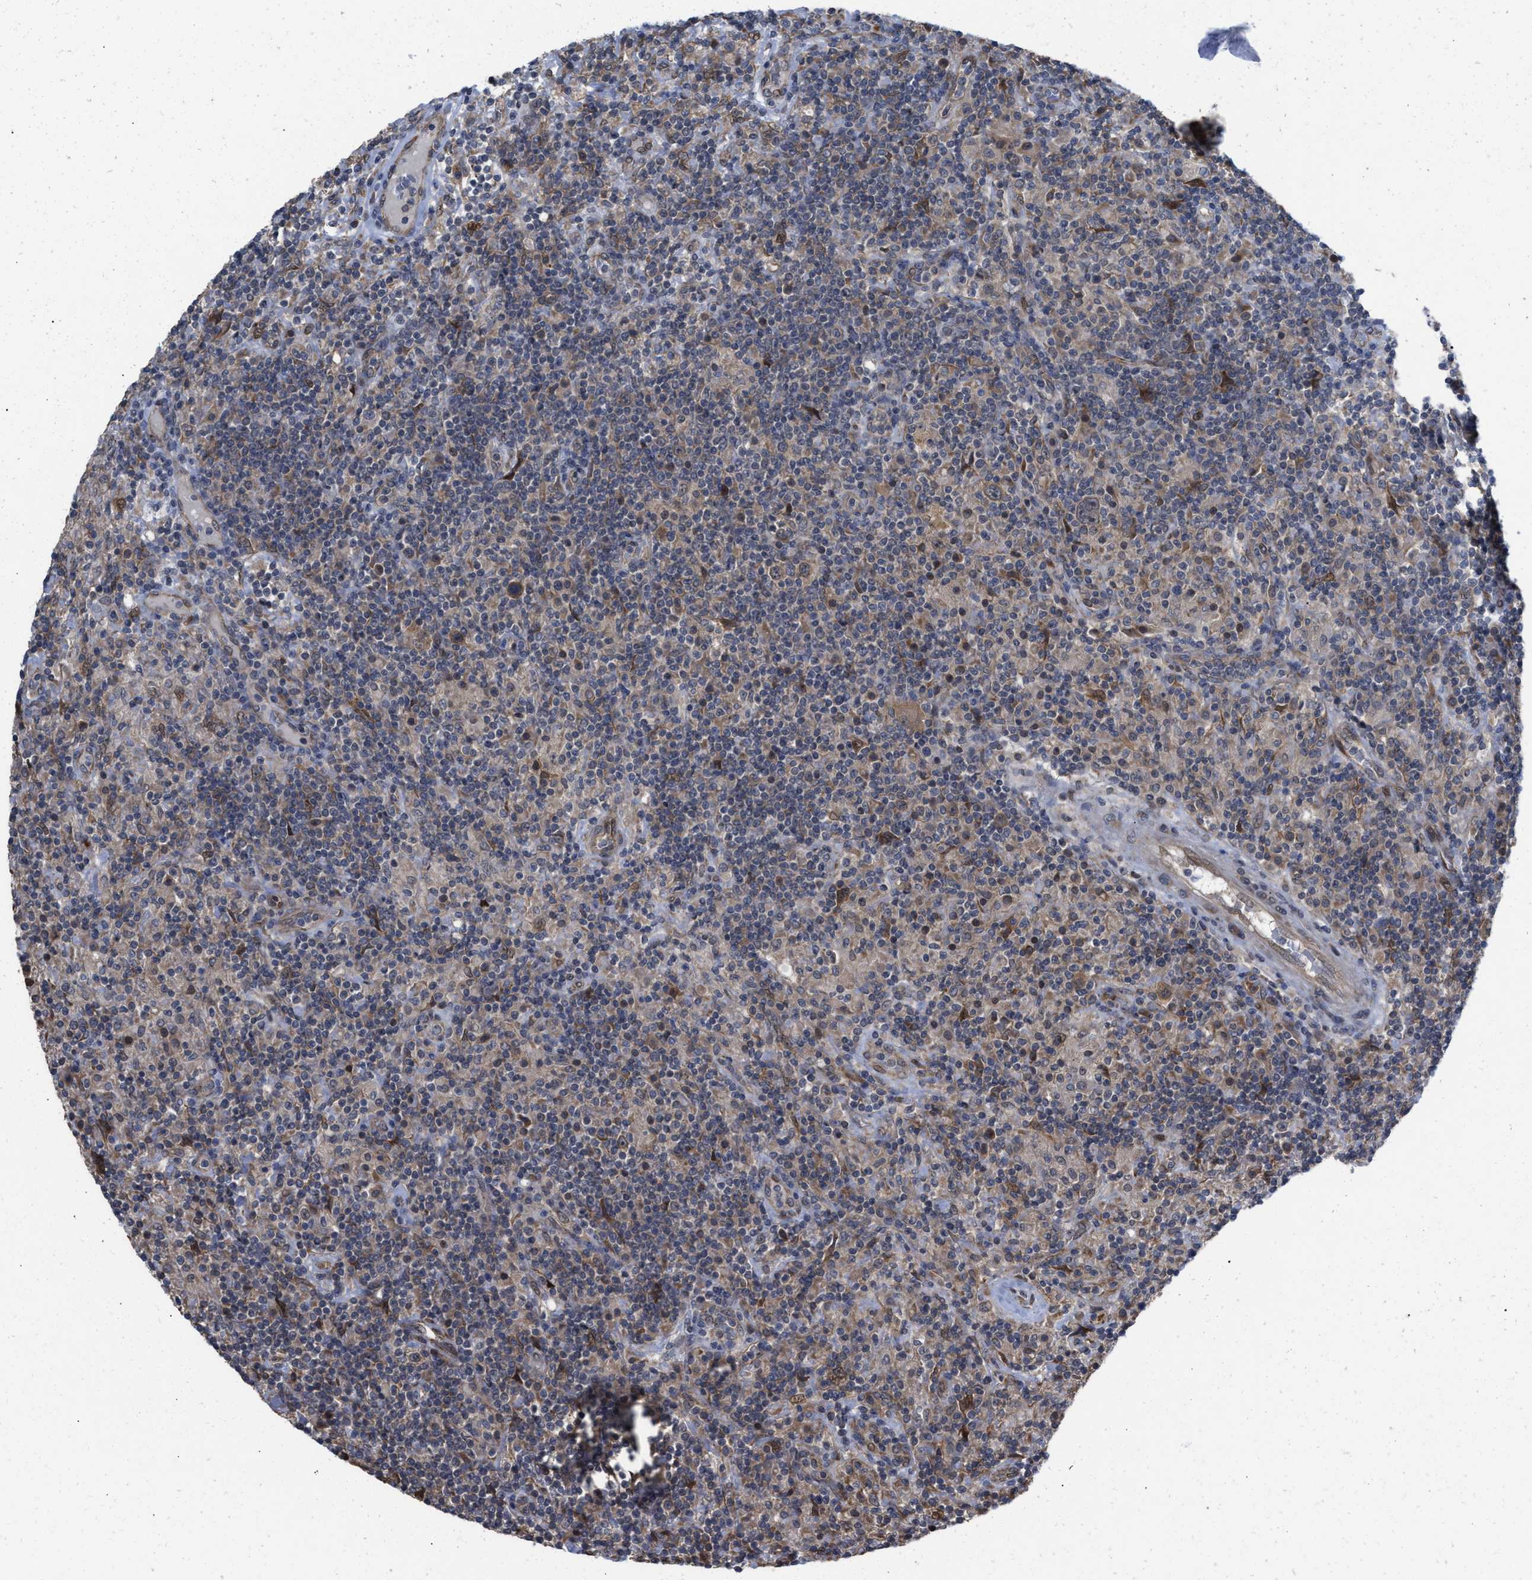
{"staining": {"intensity": "weak", "quantity": "<25%", "location": "cytoplasmic/membranous"}, "tissue": "lymphoma", "cell_type": "Tumor cells", "image_type": "cancer", "snomed": [{"axis": "morphology", "description": "Hodgkin's disease, NOS"}, {"axis": "topography", "description": "Lymph node"}], "caption": "A photomicrograph of lymphoma stained for a protein demonstrates no brown staining in tumor cells.", "gene": "TP53BP2", "patient": {"sex": "male", "age": 70}}